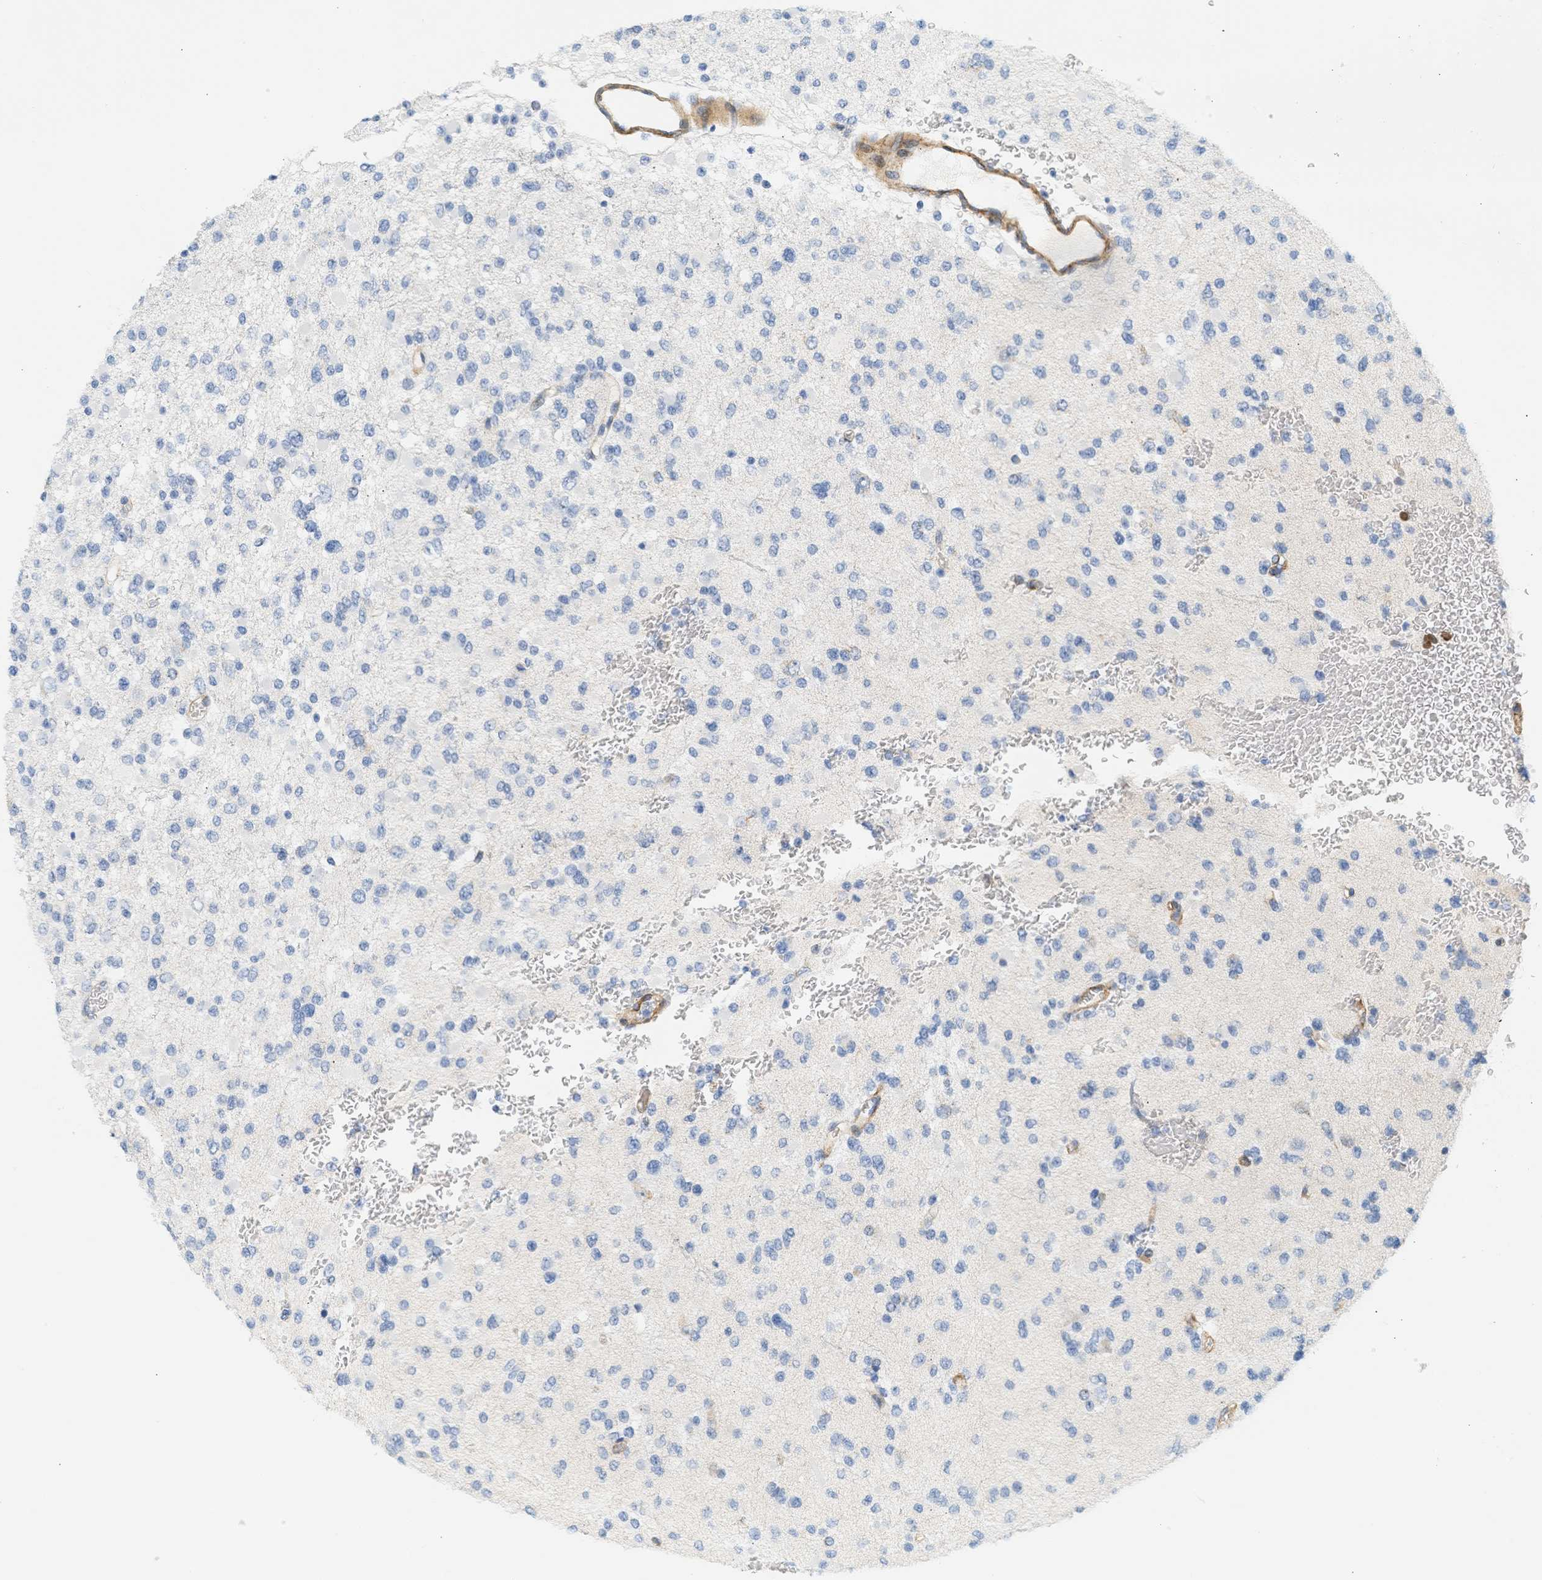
{"staining": {"intensity": "negative", "quantity": "none", "location": "none"}, "tissue": "glioma", "cell_type": "Tumor cells", "image_type": "cancer", "snomed": [{"axis": "morphology", "description": "Glioma, malignant, Low grade"}, {"axis": "topography", "description": "Brain"}], "caption": "Immunohistochemistry (IHC) of glioma shows no staining in tumor cells.", "gene": "SLC30A7", "patient": {"sex": "female", "age": 22}}